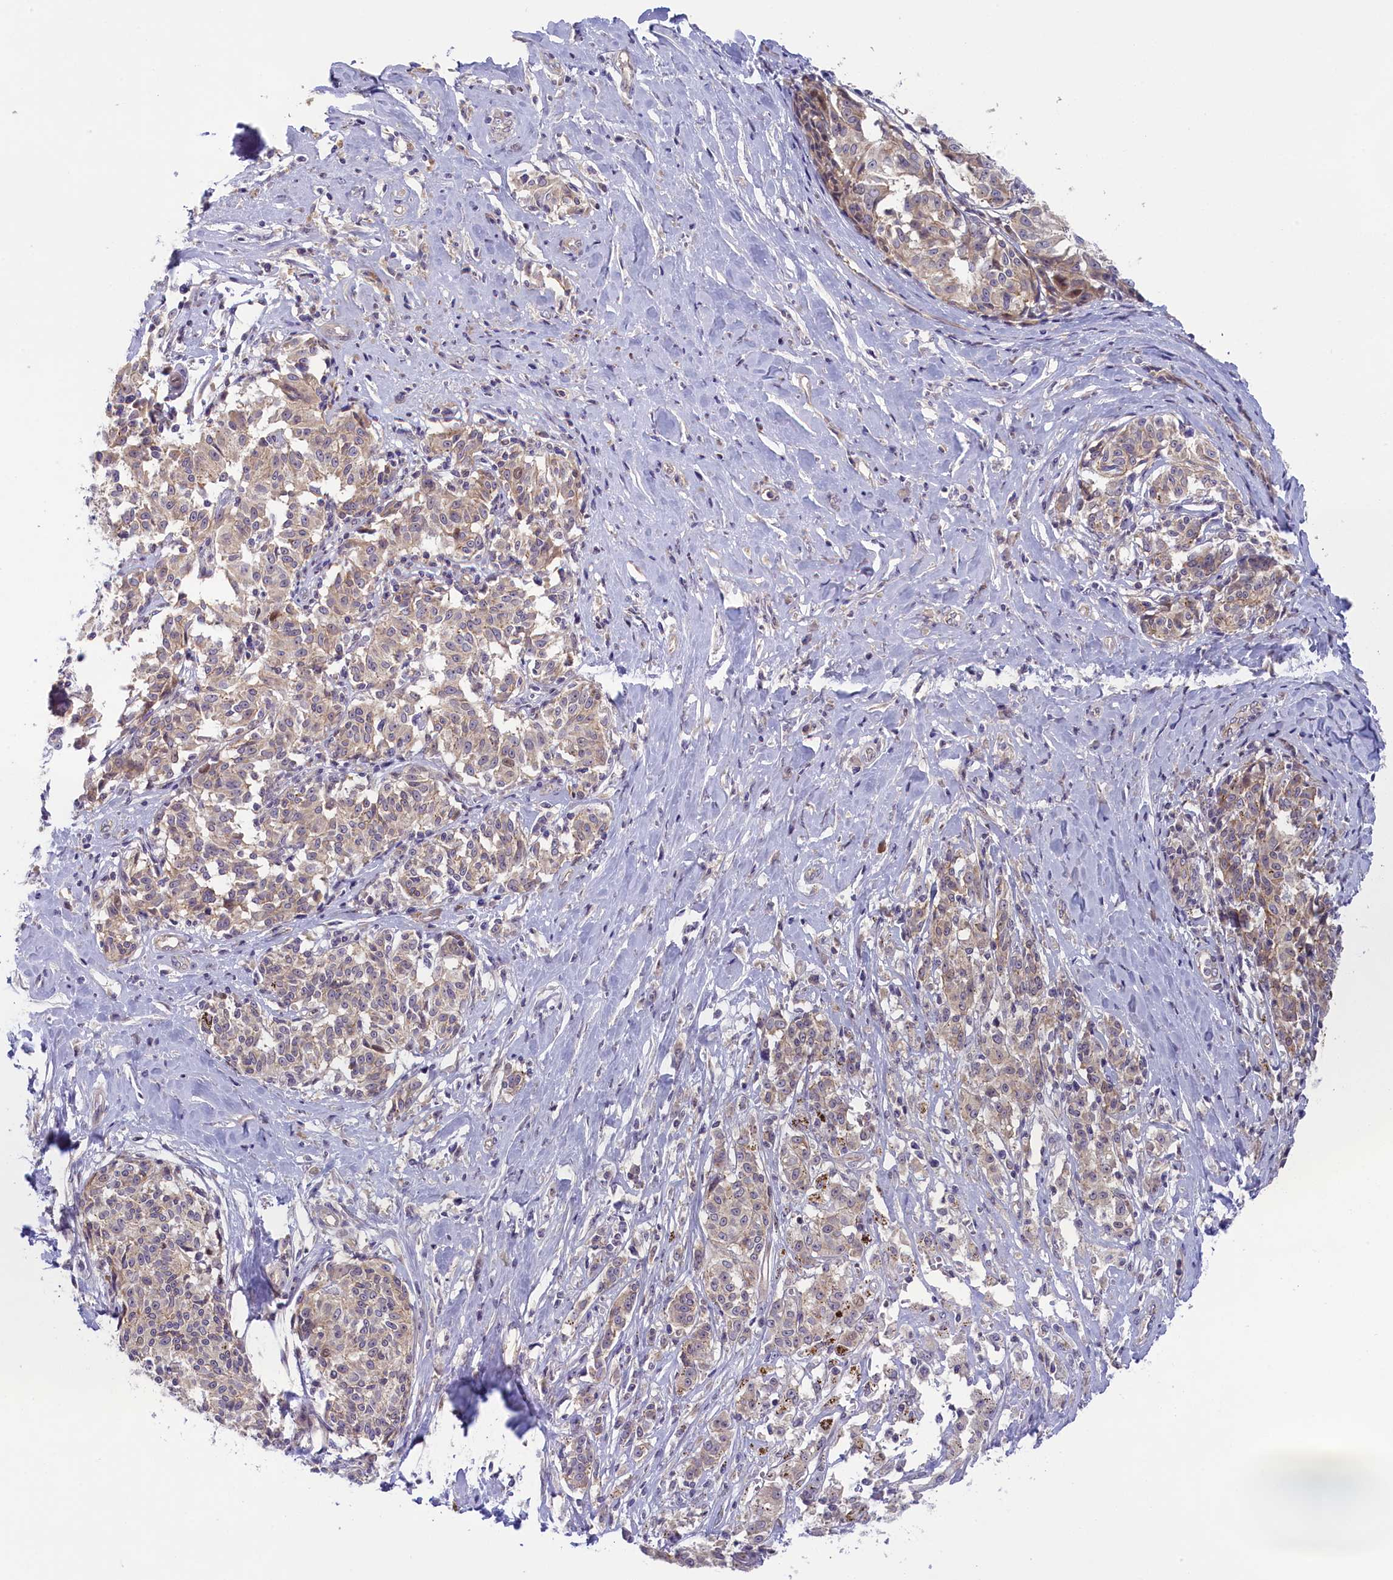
{"staining": {"intensity": "weak", "quantity": ">75%", "location": "cytoplasmic/membranous"}, "tissue": "melanoma", "cell_type": "Tumor cells", "image_type": "cancer", "snomed": [{"axis": "morphology", "description": "Malignant melanoma, NOS"}, {"axis": "topography", "description": "Skin"}], "caption": "Melanoma tissue shows weak cytoplasmic/membranous staining in about >75% of tumor cells", "gene": "CCL23", "patient": {"sex": "female", "age": 72}}